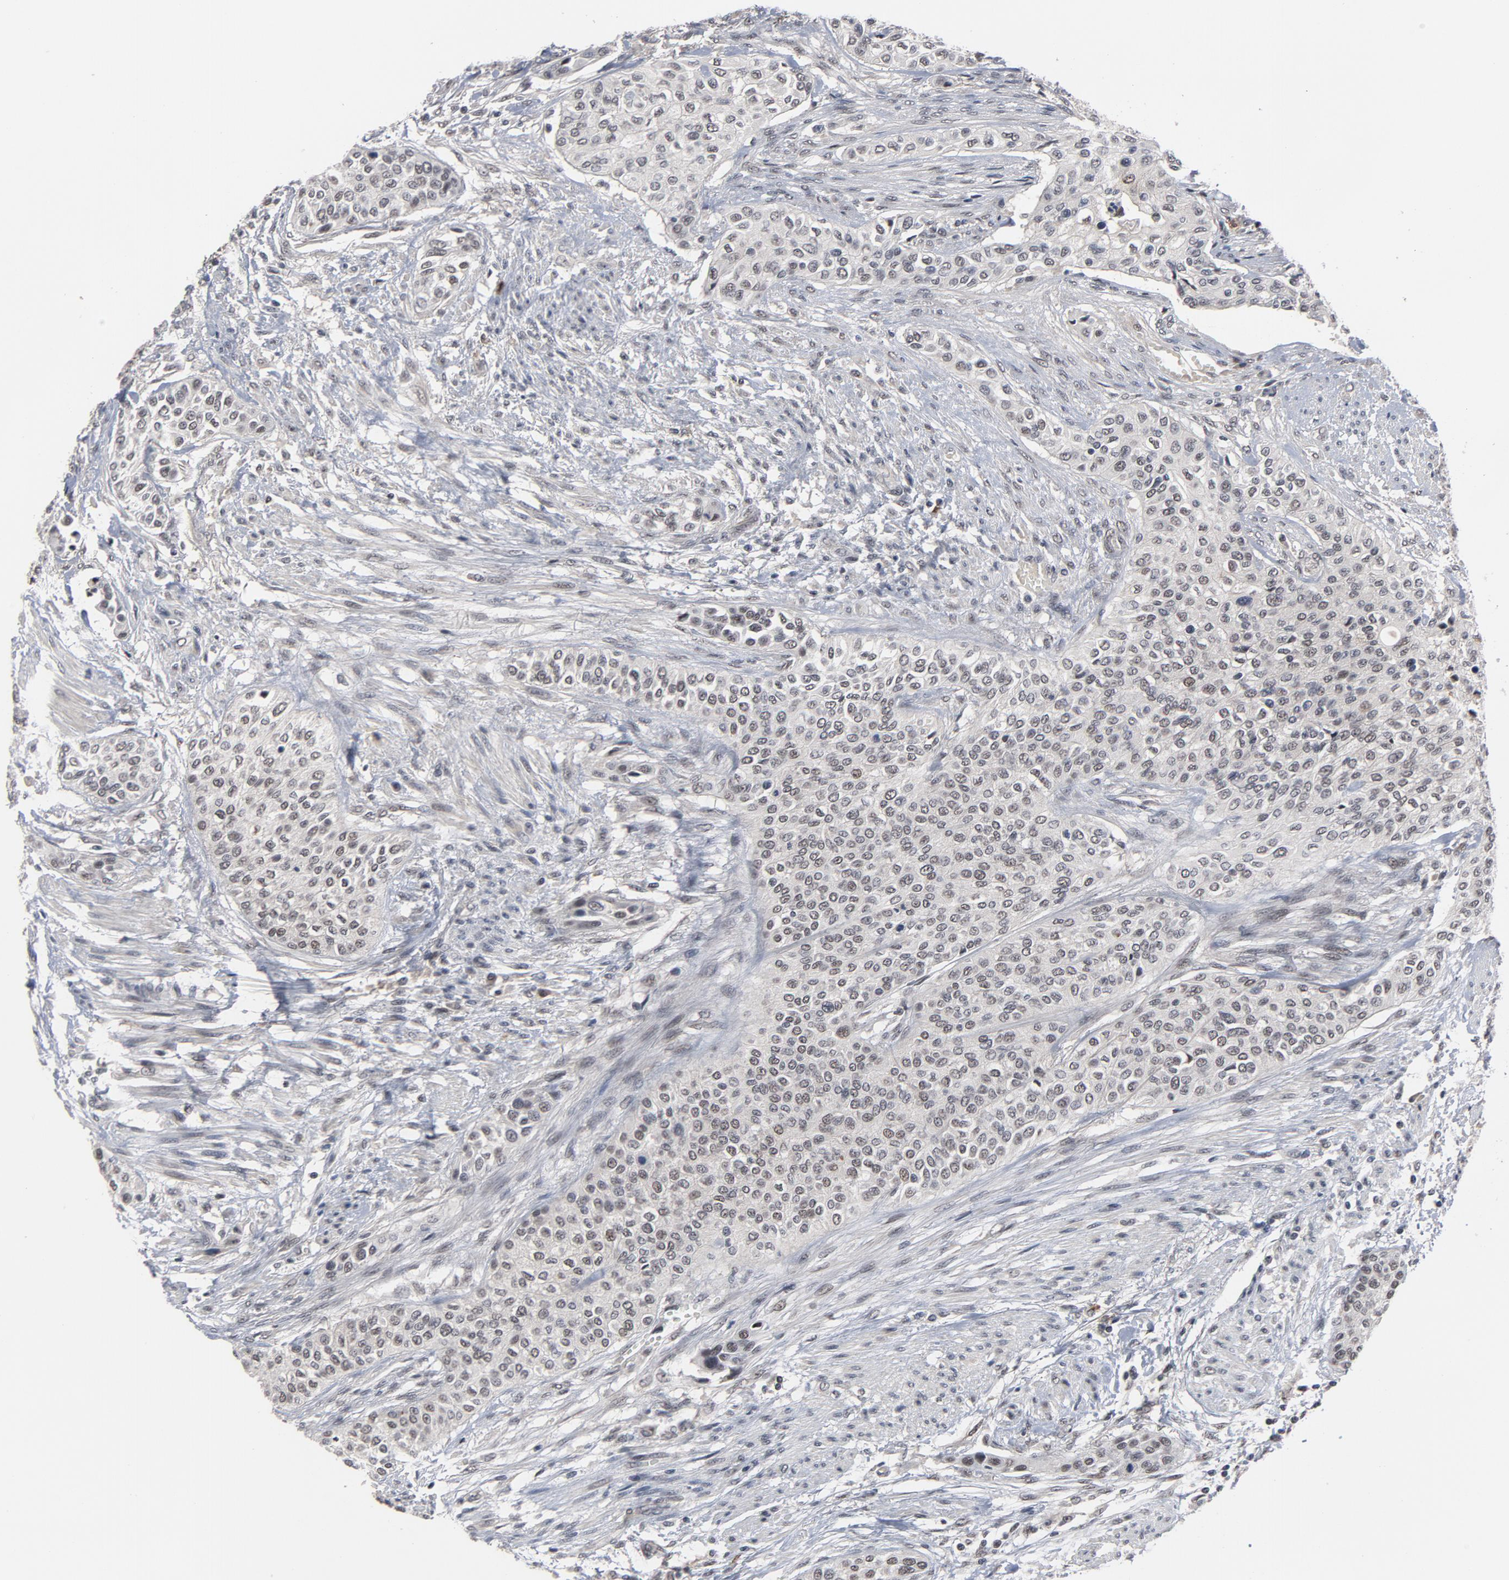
{"staining": {"intensity": "negative", "quantity": "none", "location": "none"}, "tissue": "urothelial cancer", "cell_type": "Tumor cells", "image_type": "cancer", "snomed": [{"axis": "morphology", "description": "Urothelial carcinoma, High grade"}, {"axis": "topography", "description": "Urinary bladder"}], "caption": "Immunohistochemistry (IHC) of human urothelial carcinoma (high-grade) exhibits no staining in tumor cells. (DAB (3,3'-diaminobenzidine) IHC with hematoxylin counter stain).", "gene": "RTL5", "patient": {"sex": "male", "age": 74}}